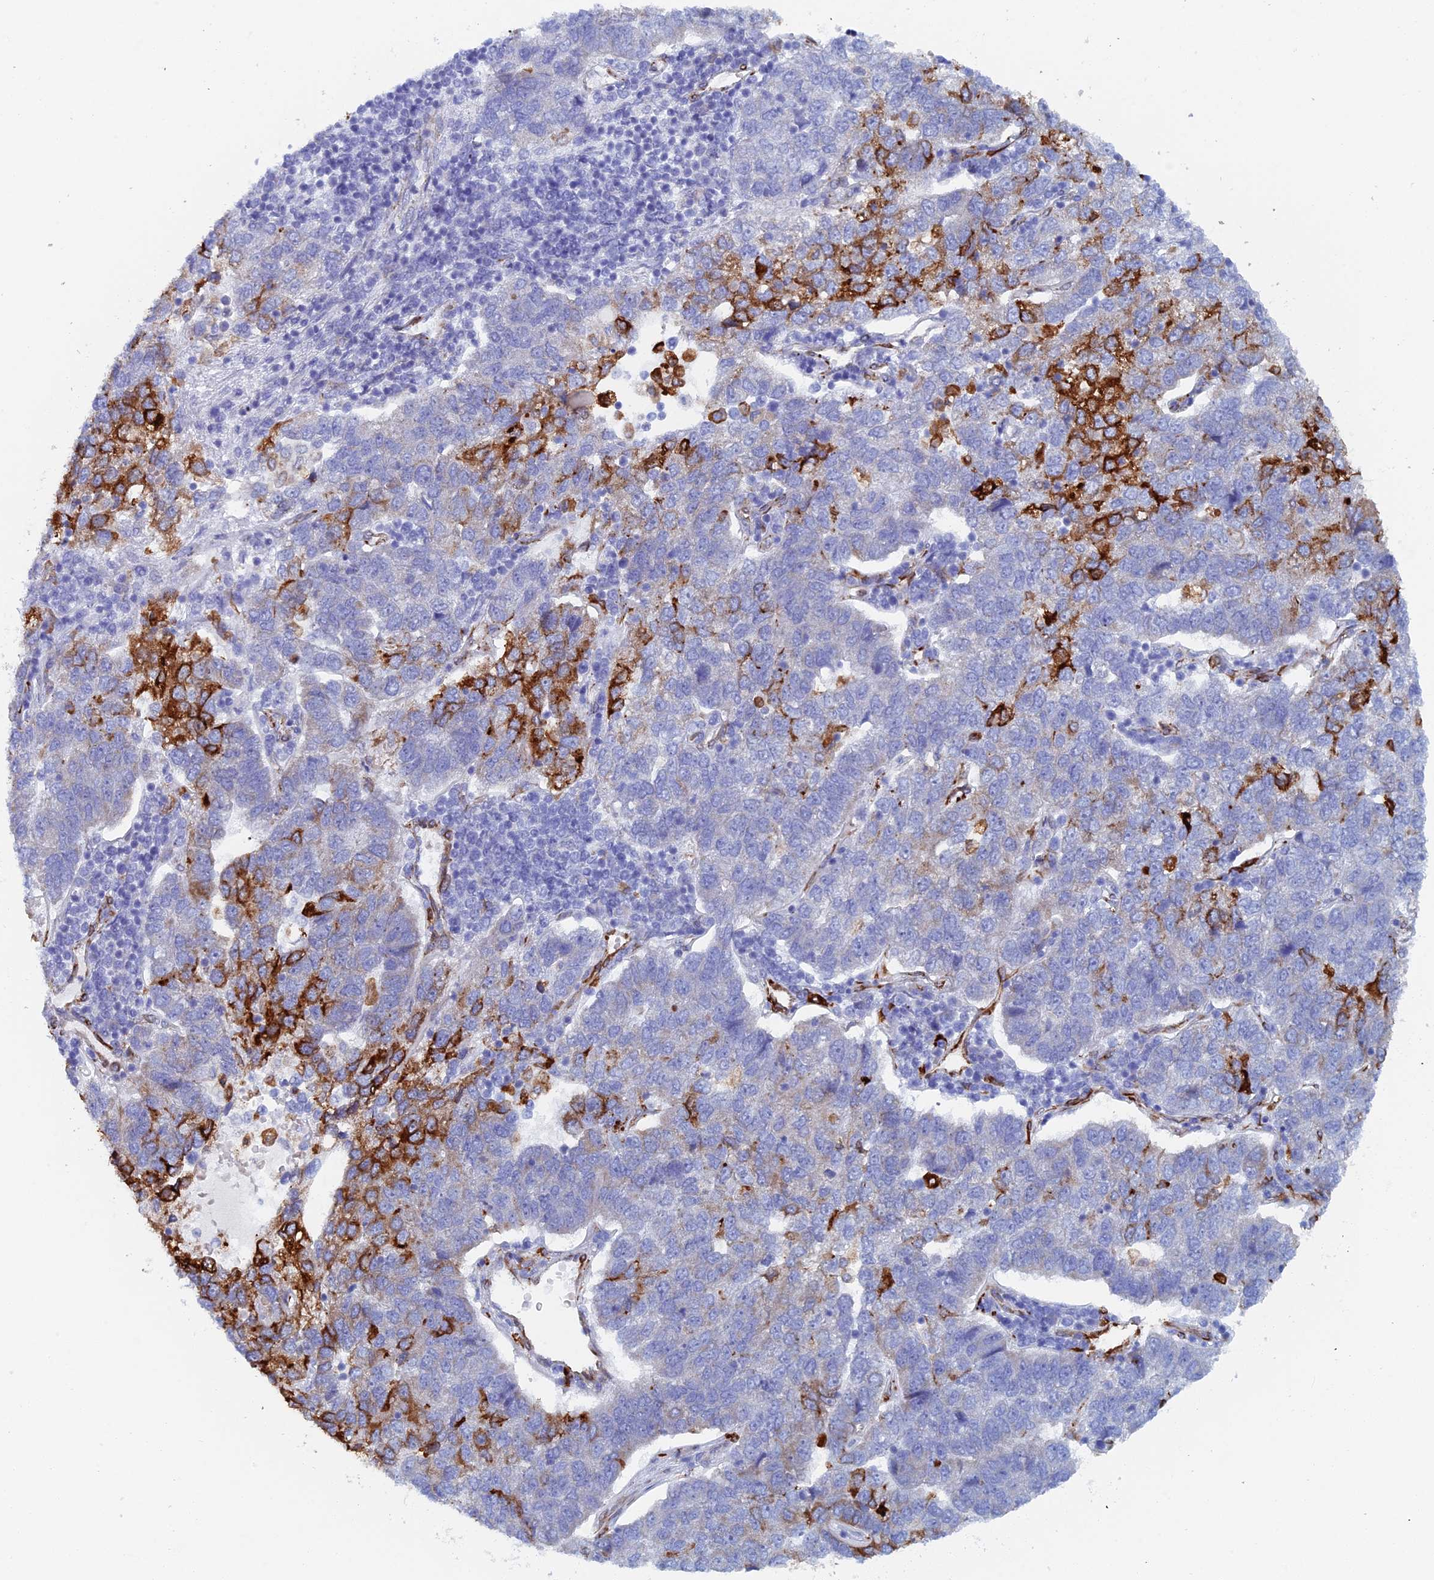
{"staining": {"intensity": "strong", "quantity": "<25%", "location": "cytoplasmic/membranous"}, "tissue": "pancreatic cancer", "cell_type": "Tumor cells", "image_type": "cancer", "snomed": [{"axis": "morphology", "description": "Adenocarcinoma, NOS"}, {"axis": "topography", "description": "Pancreas"}], "caption": "Human pancreatic cancer stained with a brown dye displays strong cytoplasmic/membranous positive staining in about <25% of tumor cells.", "gene": "COG7", "patient": {"sex": "female", "age": 61}}